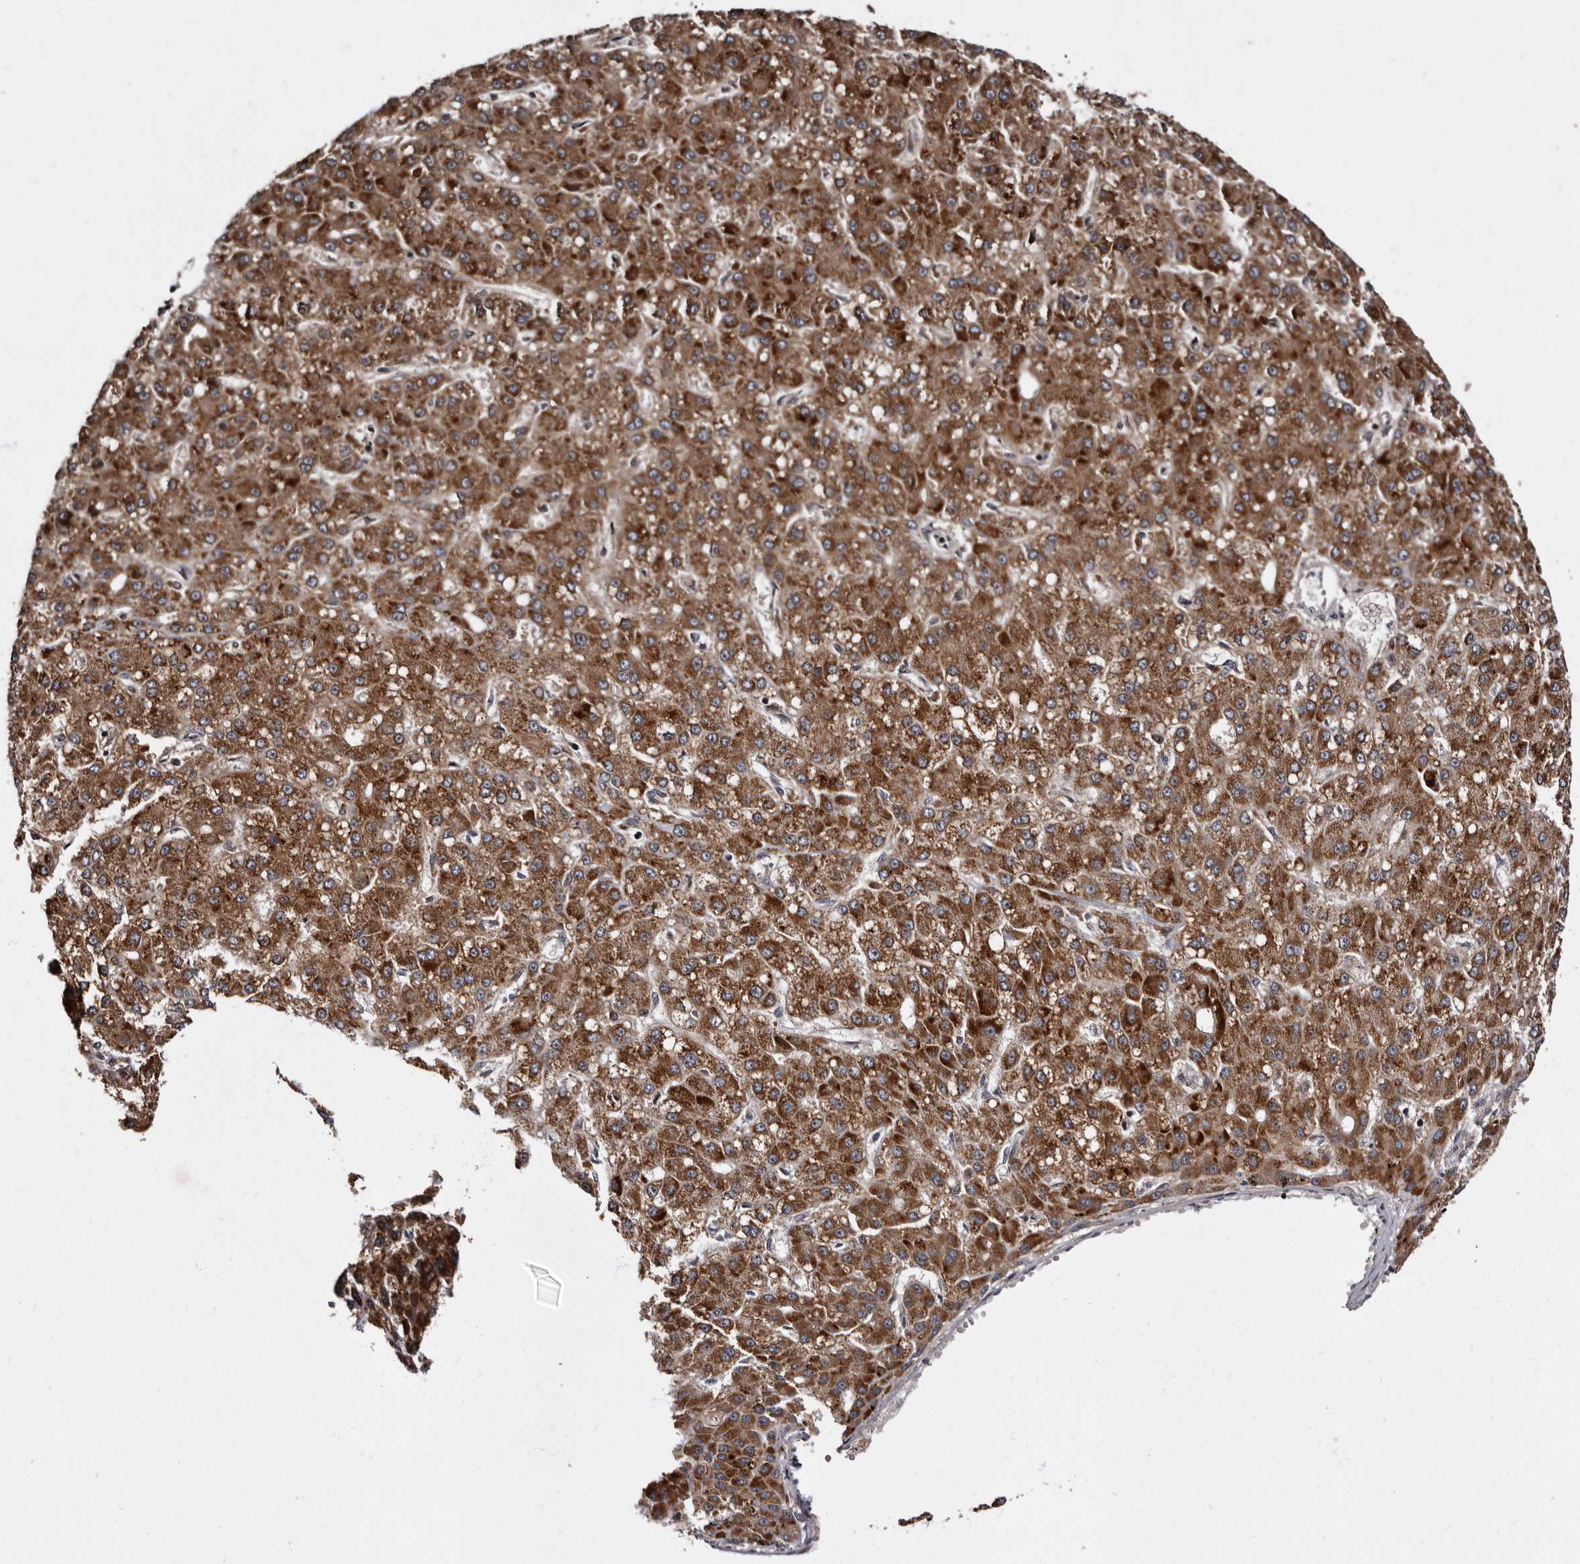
{"staining": {"intensity": "moderate", "quantity": ">75%", "location": "cytoplasmic/membranous"}, "tissue": "liver cancer", "cell_type": "Tumor cells", "image_type": "cancer", "snomed": [{"axis": "morphology", "description": "Carcinoma, Hepatocellular, NOS"}, {"axis": "topography", "description": "Liver"}], "caption": "Immunohistochemistry (IHC) (DAB (3,3'-diaminobenzidine)) staining of liver hepatocellular carcinoma demonstrates moderate cytoplasmic/membranous protein staining in about >75% of tumor cells.", "gene": "TNKS", "patient": {"sex": "male", "age": 67}}